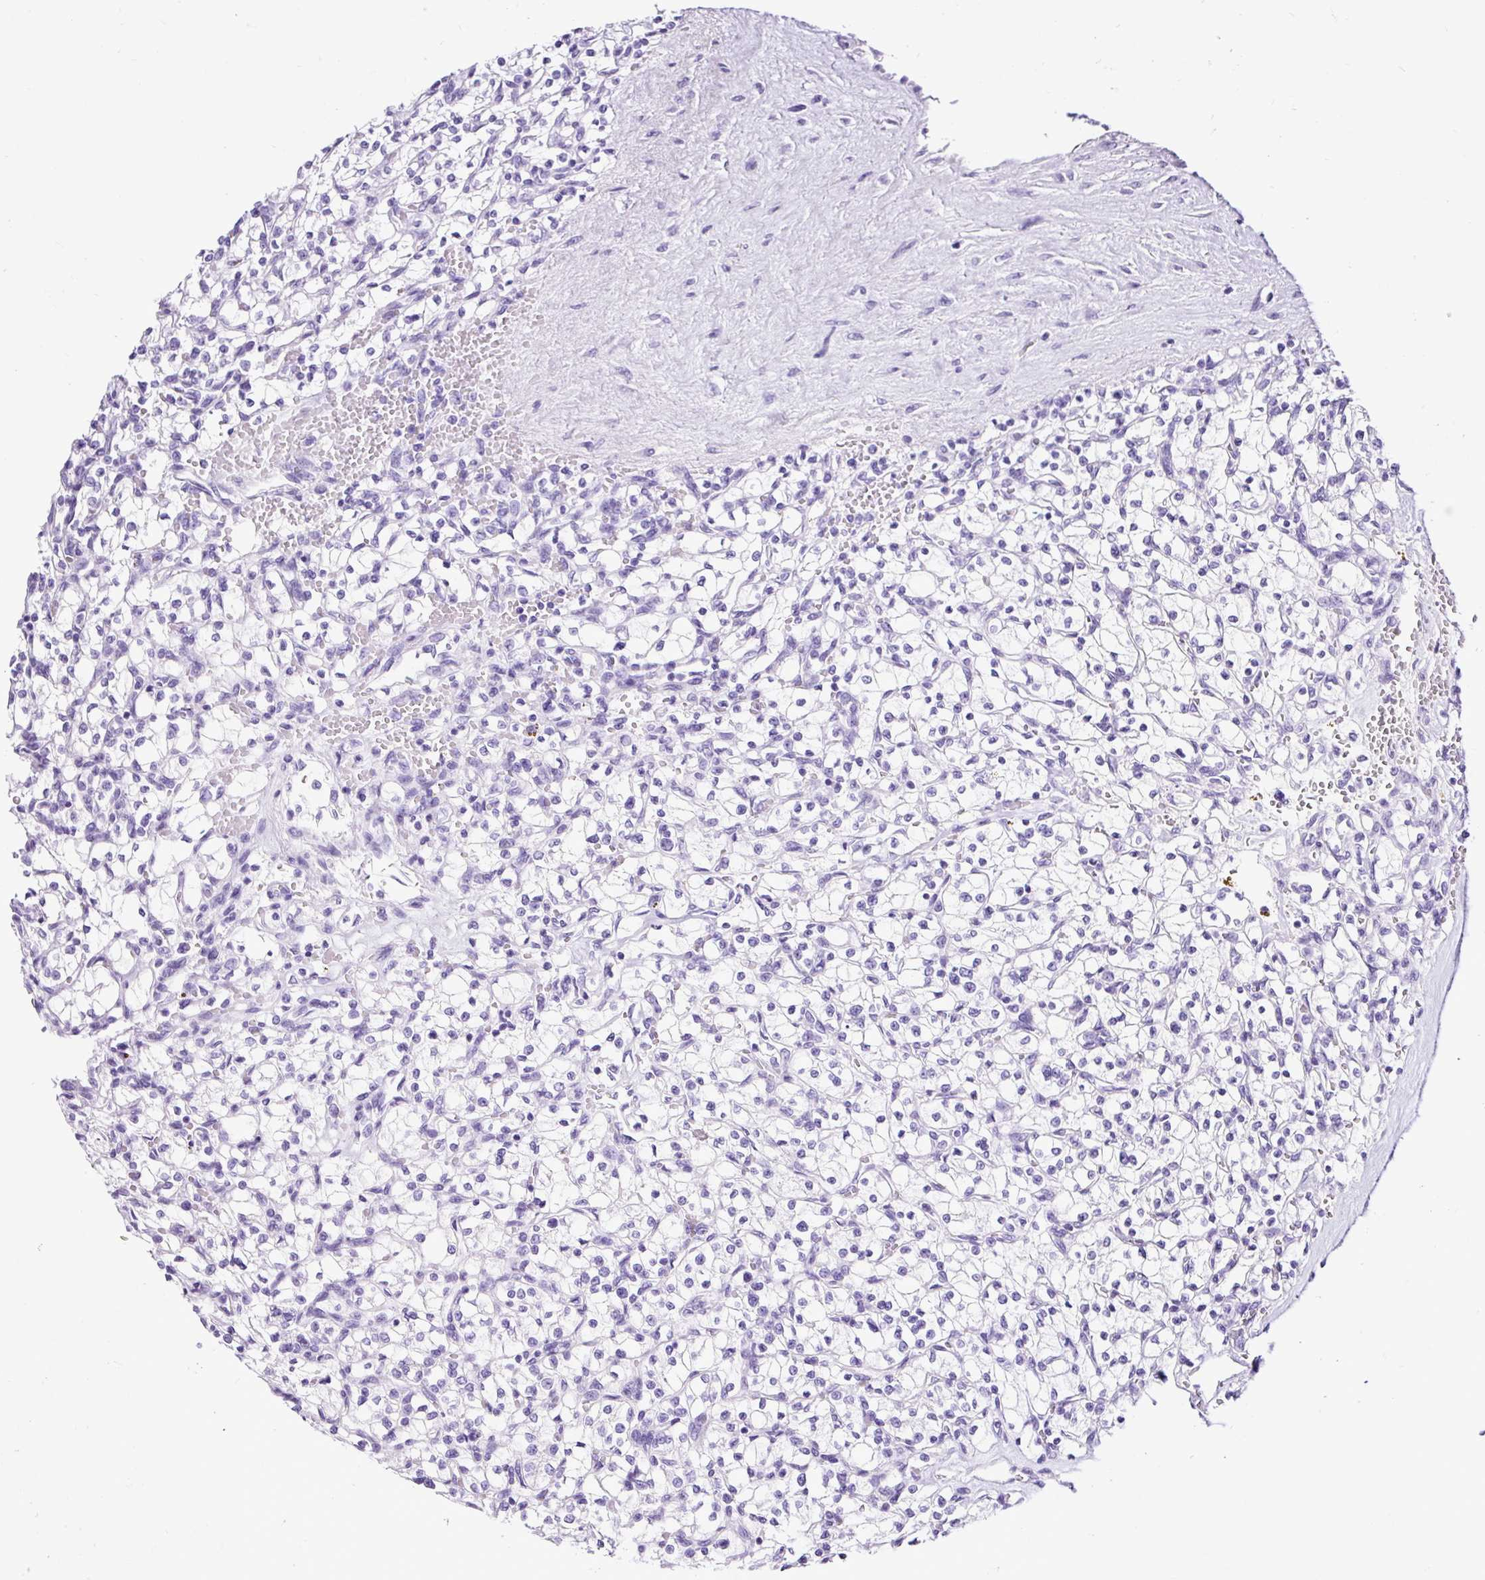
{"staining": {"intensity": "negative", "quantity": "none", "location": "none"}, "tissue": "renal cancer", "cell_type": "Tumor cells", "image_type": "cancer", "snomed": [{"axis": "morphology", "description": "Adenocarcinoma, NOS"}, {"axis": "topography", "description": "Kidney"}], "caption": "There is no significant staining in tumor cells of renal cancer.", "gene": "CEL", "patient": {"sex": "female", "age": 64}}